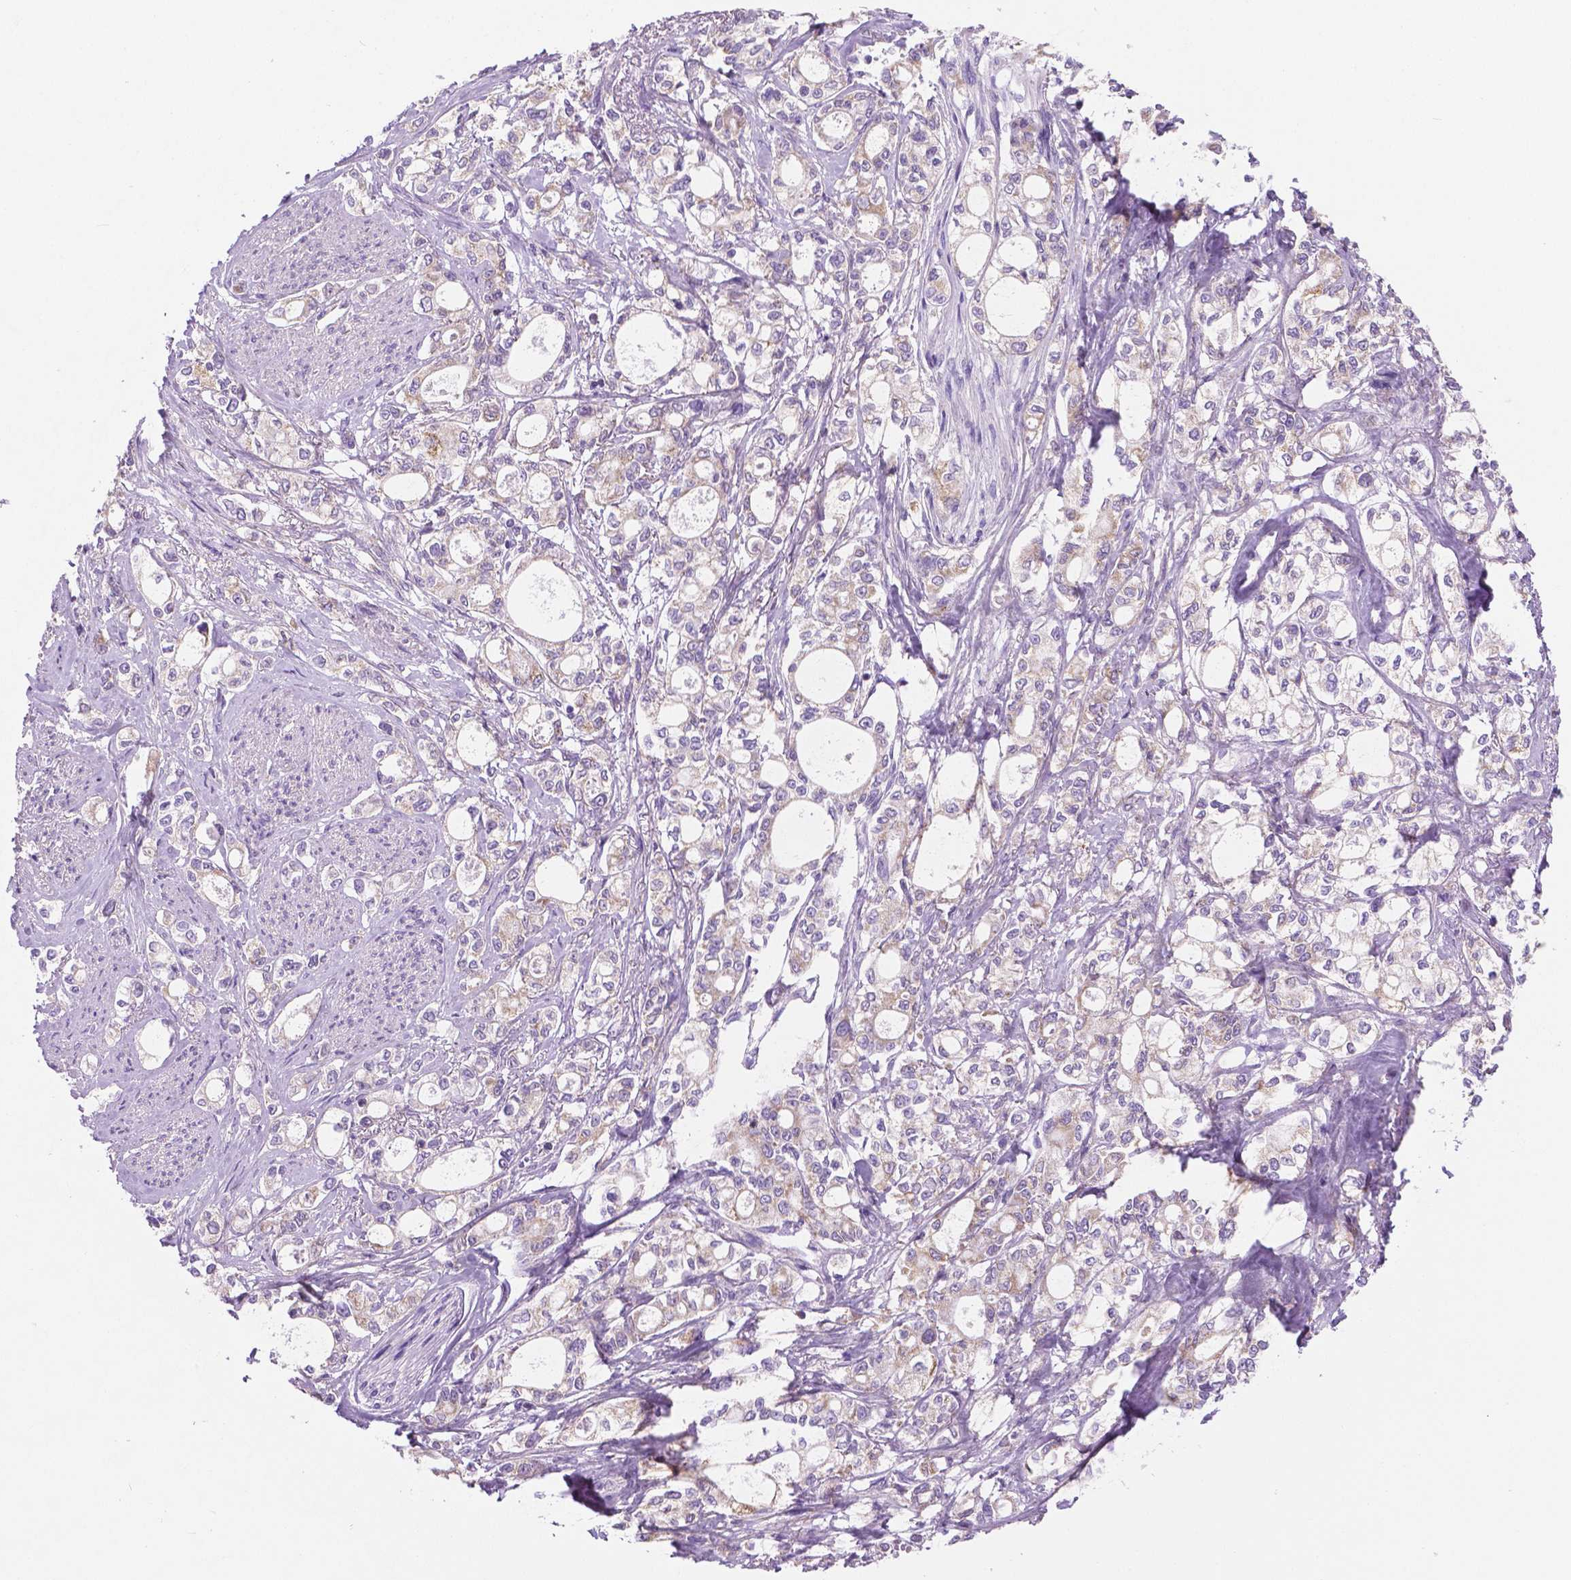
{"staining": {"intensity": "negative", "quantity": "none", "location": "none"}, "tissue": "stomach cancer", "cell_type": "Tumor cells", "image_type": "cancer", "snomed": [{"axis": "morphology", "description": "Adenocarcinoma, NOS"}, {"axis": "topography", "description": "Stomach"}], "caption": "Human stomach cancer (adenocarcinoma) stained for a protein using immunohistochemistry (IHC) shows no staining in tumor cells.", "gene": "CSPG5", "patient": {"sex": "male", "age": 63}}